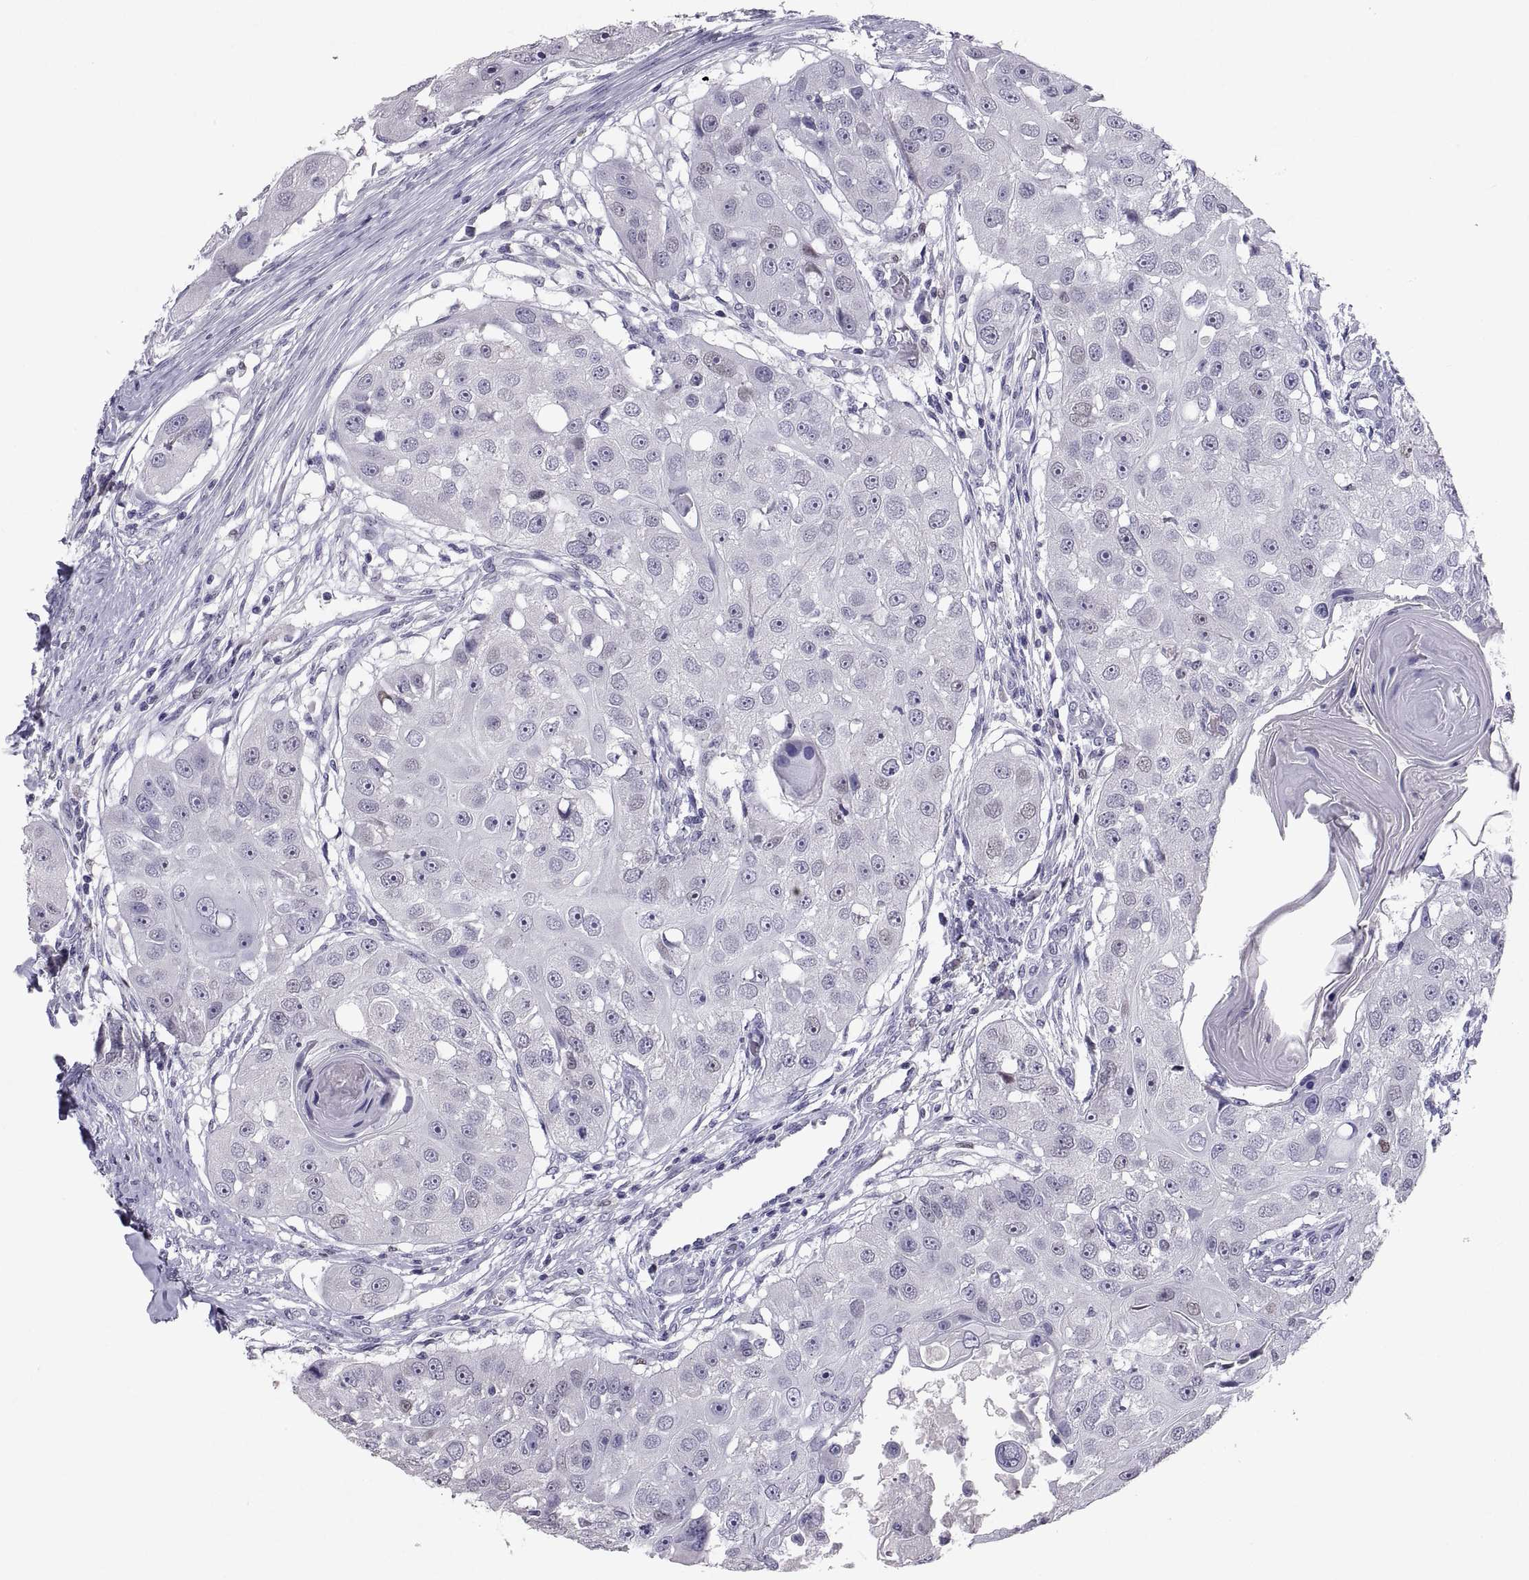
{"staining": {"intensity": "negative", "quantity": "none", "location": "none"}, "tissue": "head and neck cancer", "cell_type": "Tumor cells", "image_type": "cancer", "snomed": [{"axis": "morphology", "description": "Squamous cell carcinoma, NOS"}, {"axis": "topography", "description": "Head-Neck"}], "caption": "A high-resolution image shows immunohistochemistry (IHC) staining of head and neck cancer, which demonstrates no significant expression in tumor cells.", "gene": "SOX21", "patient": {"sex": "male", "age": 51}}